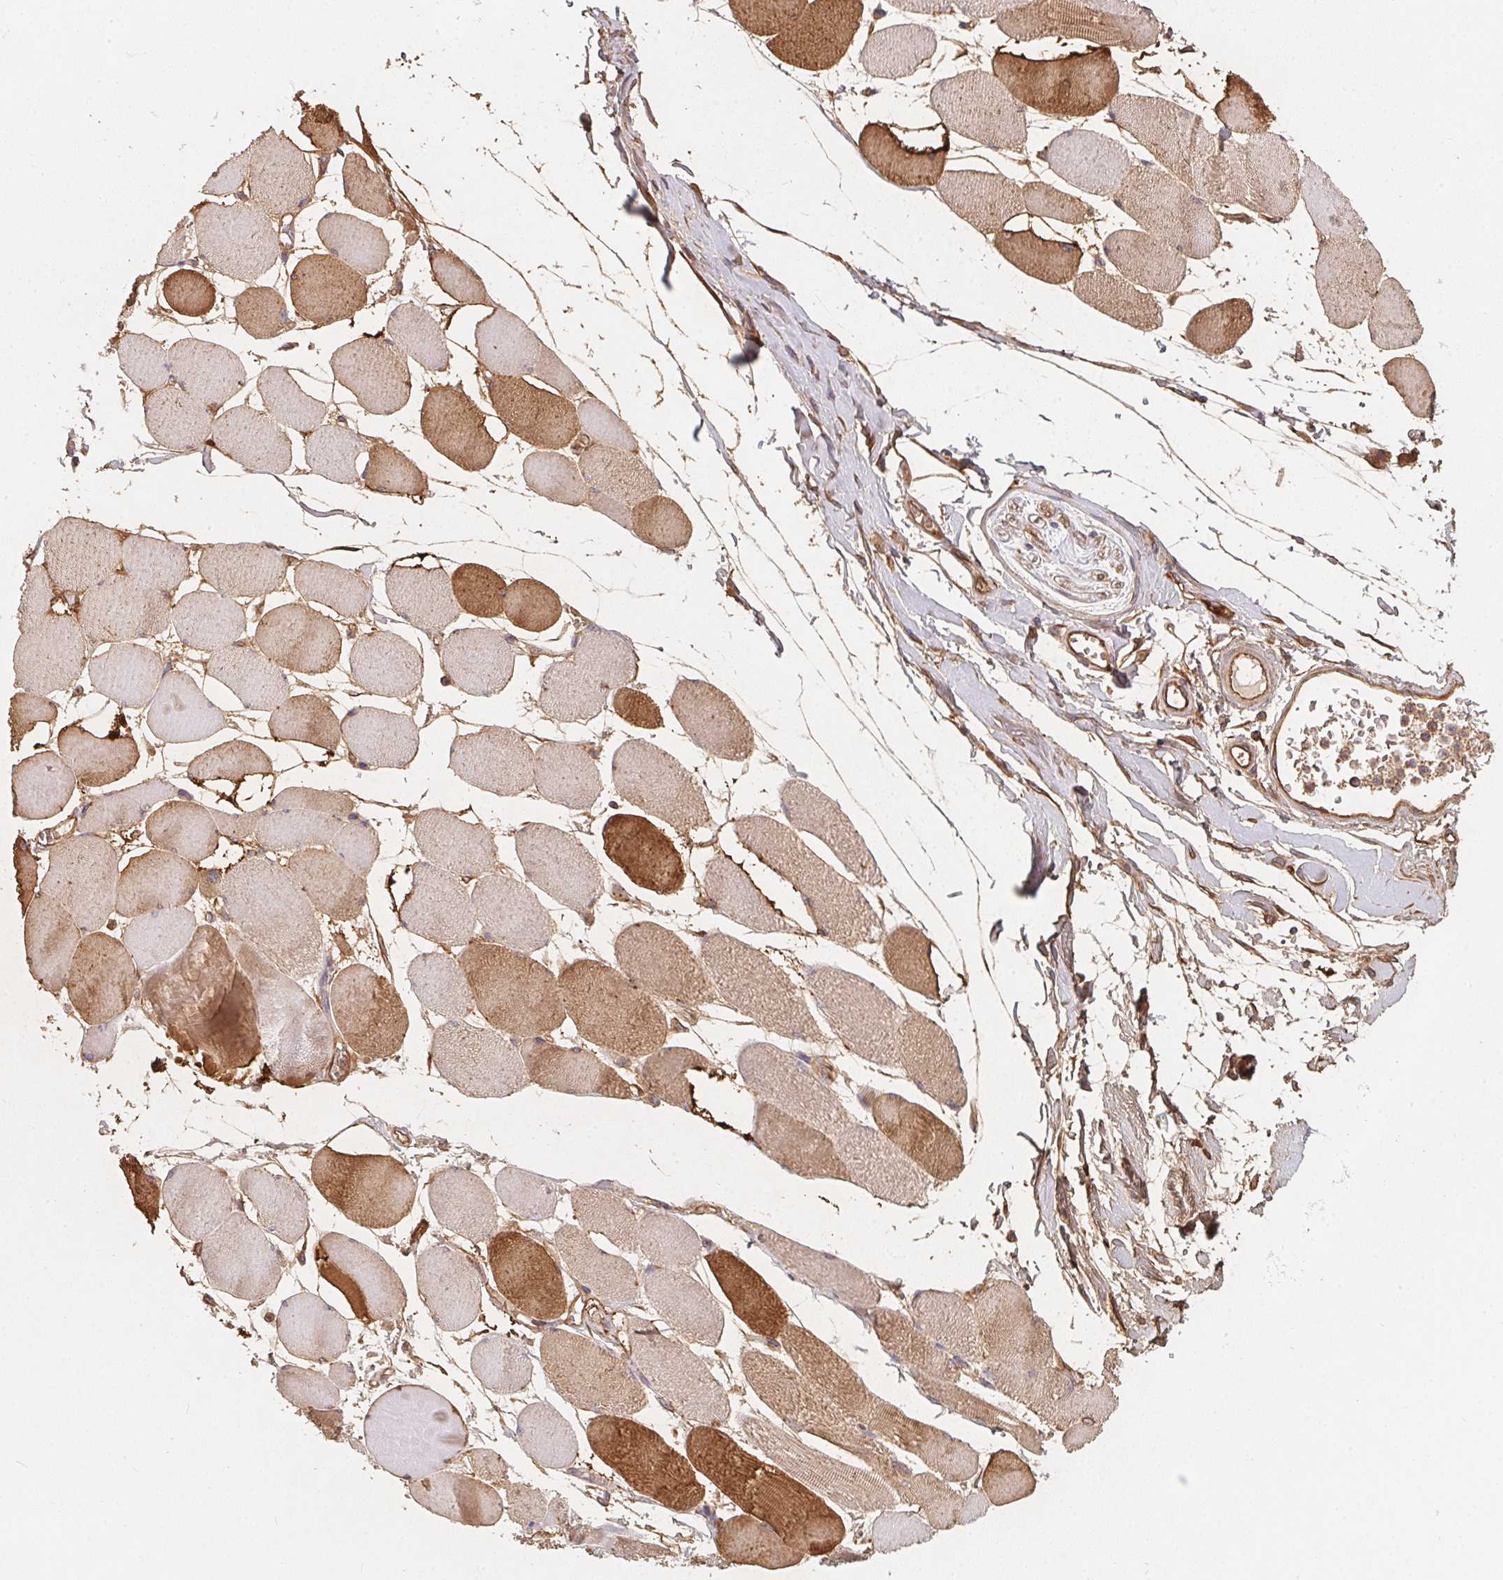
{"staining": {"intensity": "moderate", "quantity": ">75%", "location": "cytoplasmic/membranous"}, "tissue": "skeletal muscle", "cell_type": "Myocytes", "image_type": "normal", "snomed": [{"axis": "morphology", "description": "Normal tissue, NOS"}, {"axis": "topography", "description": "Skeletal muscle"}], "caption": "An immunohistochemistry (IHC) image of normal tissue is shown. Protein staining in brown shows moderate cytoplasmic/membranous positivity in skeletal muscle within myocytes.", "gene": "TBKBP1", "patient": {"sex": "female", "age": 75}}